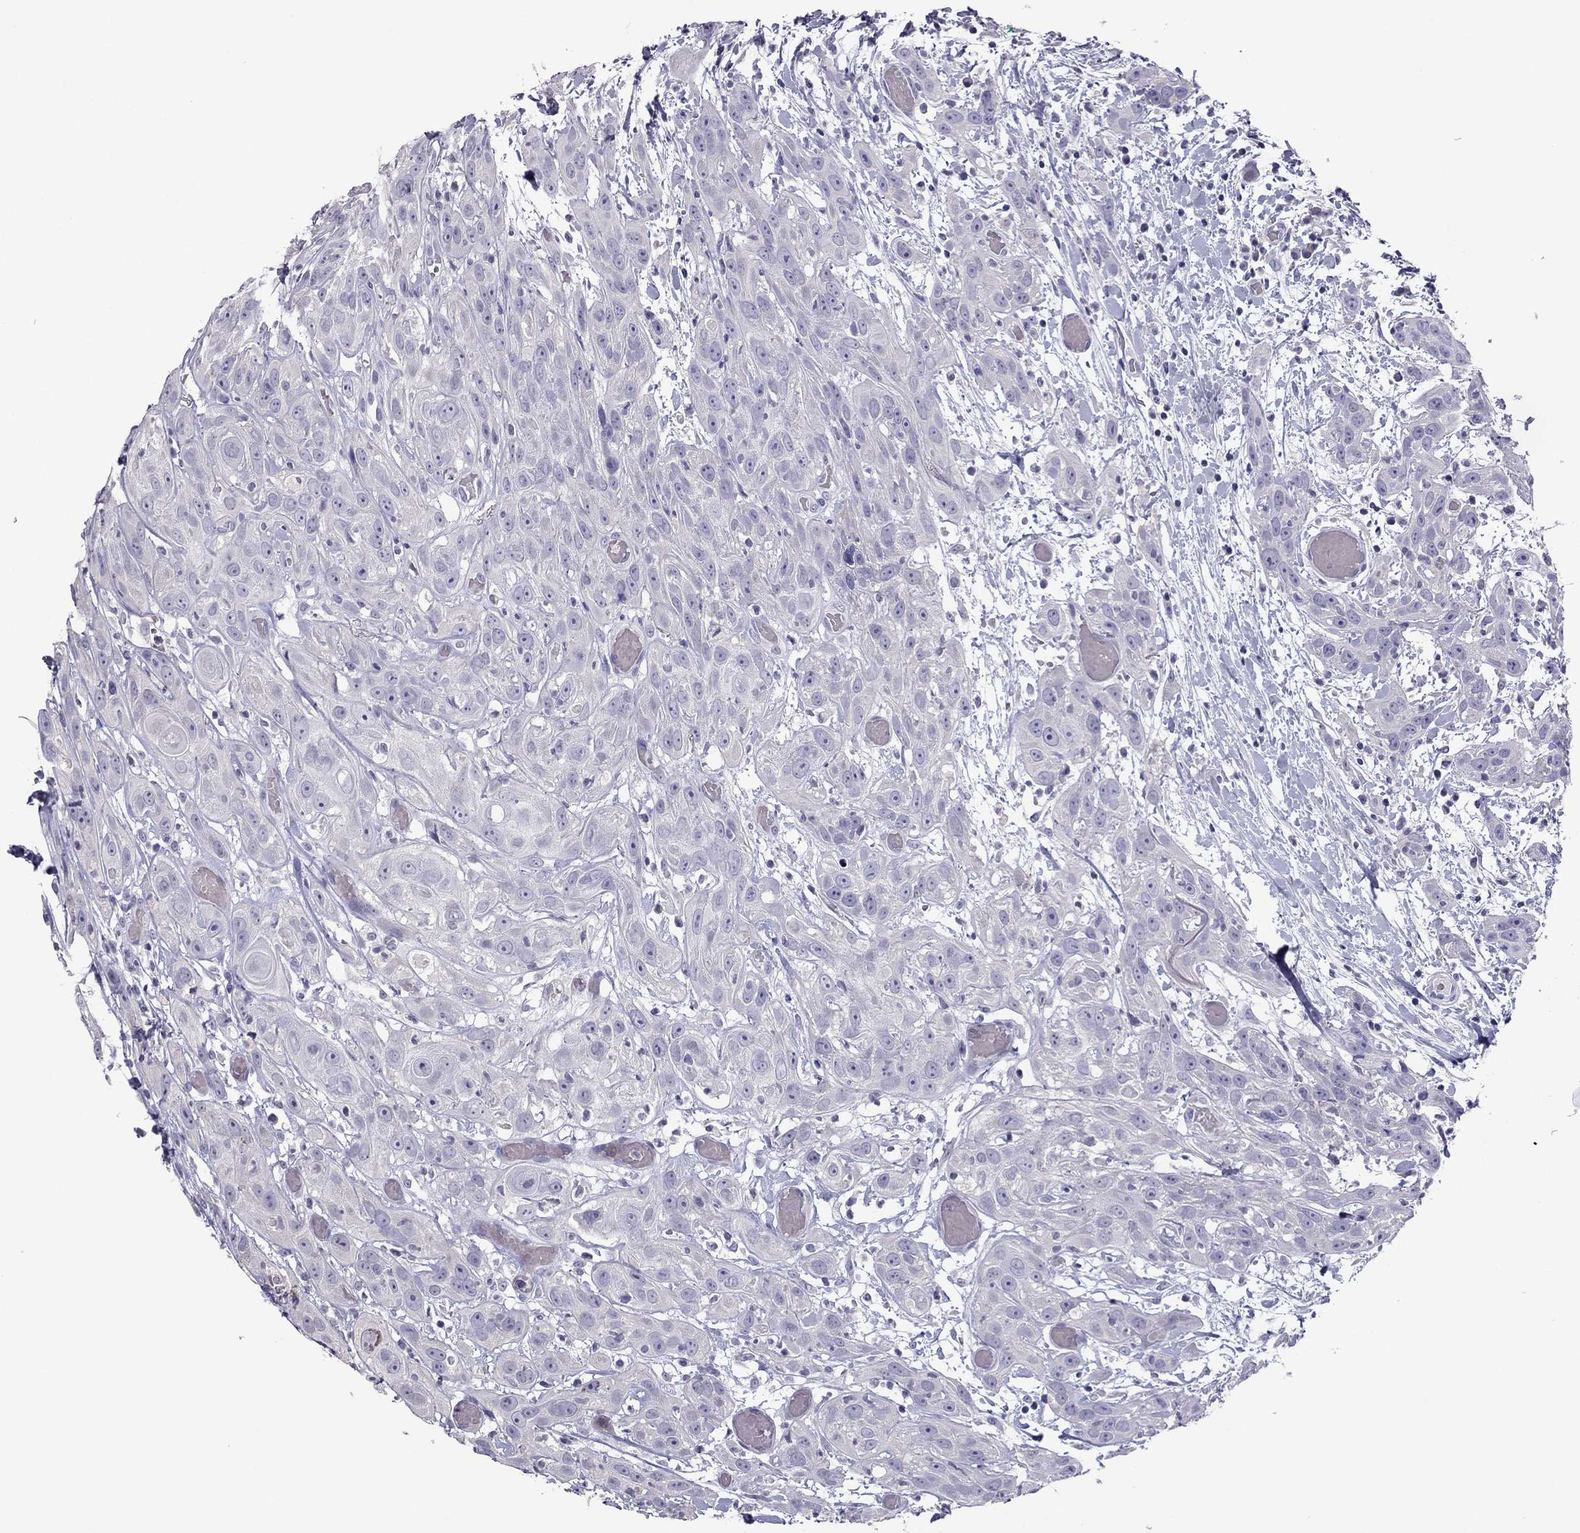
{"staining": {"intensity": "negative", "quantity": "none", "location": "none"}, "tissue": "head and neck cancer", "cell_type": "Tumor cells", "image_type": "cancer", "snomed": [{"axis": "morphology", "description": "Normal tissue, NOS"}, {"axis": "morphology", "description": "Squamous cell carcinoma, NOS"}, {"axis": "topography", "description": "Oral tissue"}, {"axis": "topography", "description": "Salivary gland"}, {"axis": "topography", "description": "Head-Neck"}], "caption": "This photomicrograph is of head and neck cancer (squamous cell carcinoma) stained with immunohistochemistry to label a protein in brown with the nuclei are counter-stained blue. There is no expression in tumor cells. Brightfield microscopy of immunohistochemistry stained with DAB (3,3'-diaminobenzidine) (brown) and hematoxylin (blue), captured at high magnification.", "gene": "RGS8", "patient": {"sex": "female", "age": 62}}